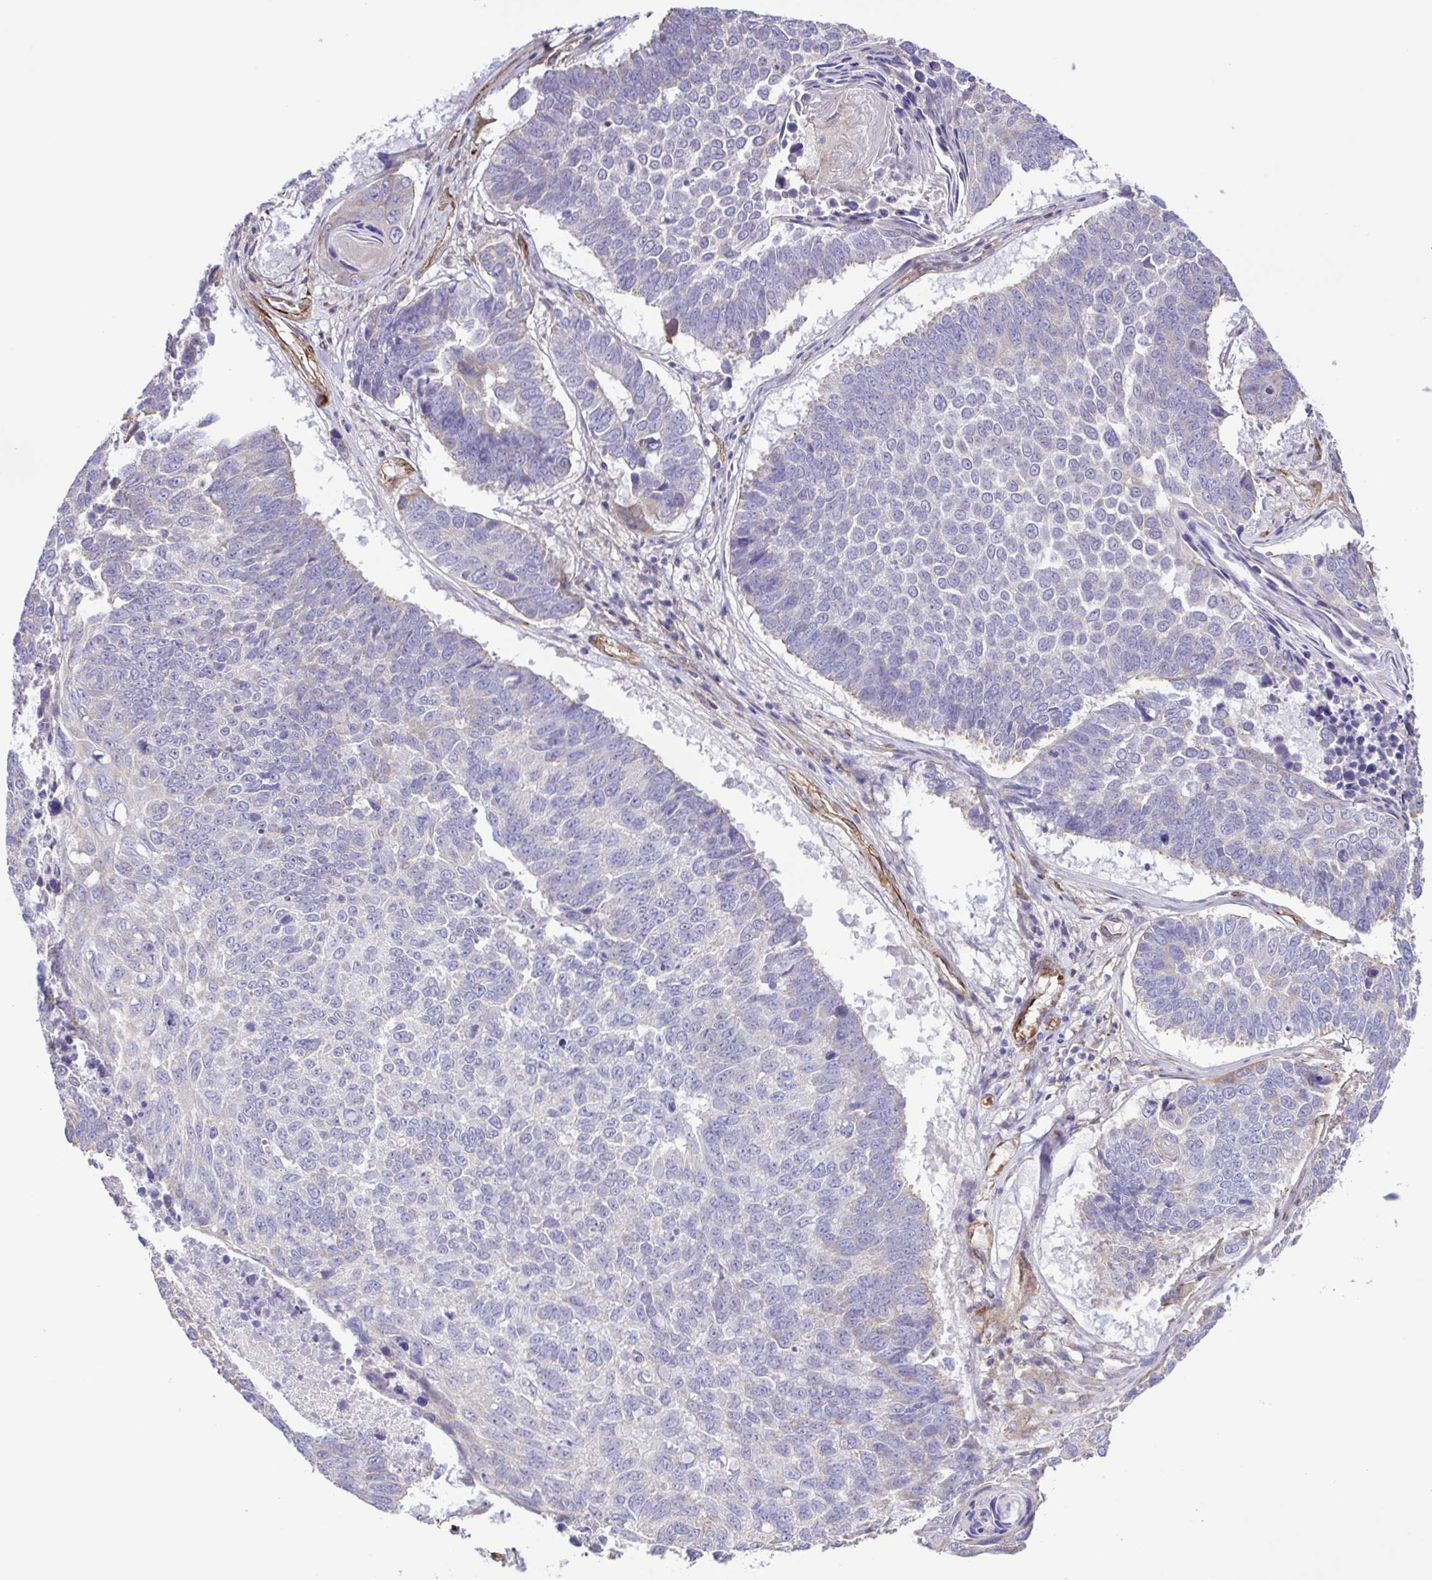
{"staining": {"intensity": "negative", "quantity": "none", "location": "none"}, "tissue": "lung cancer", "cell_type": "Tumor cells", "image_type": "cancer", "snomed": [{"axis": "morphology", "description": "Squamous cell carcinoma, NOS"}, {"axis": "topography", "description": "Lung"}], "caption": "Immunohistochemistry of human lung cancer exhibits no expression in tumor cells.", "gene": "FLT1", "patient": {"sex": "male", "age": 73}}